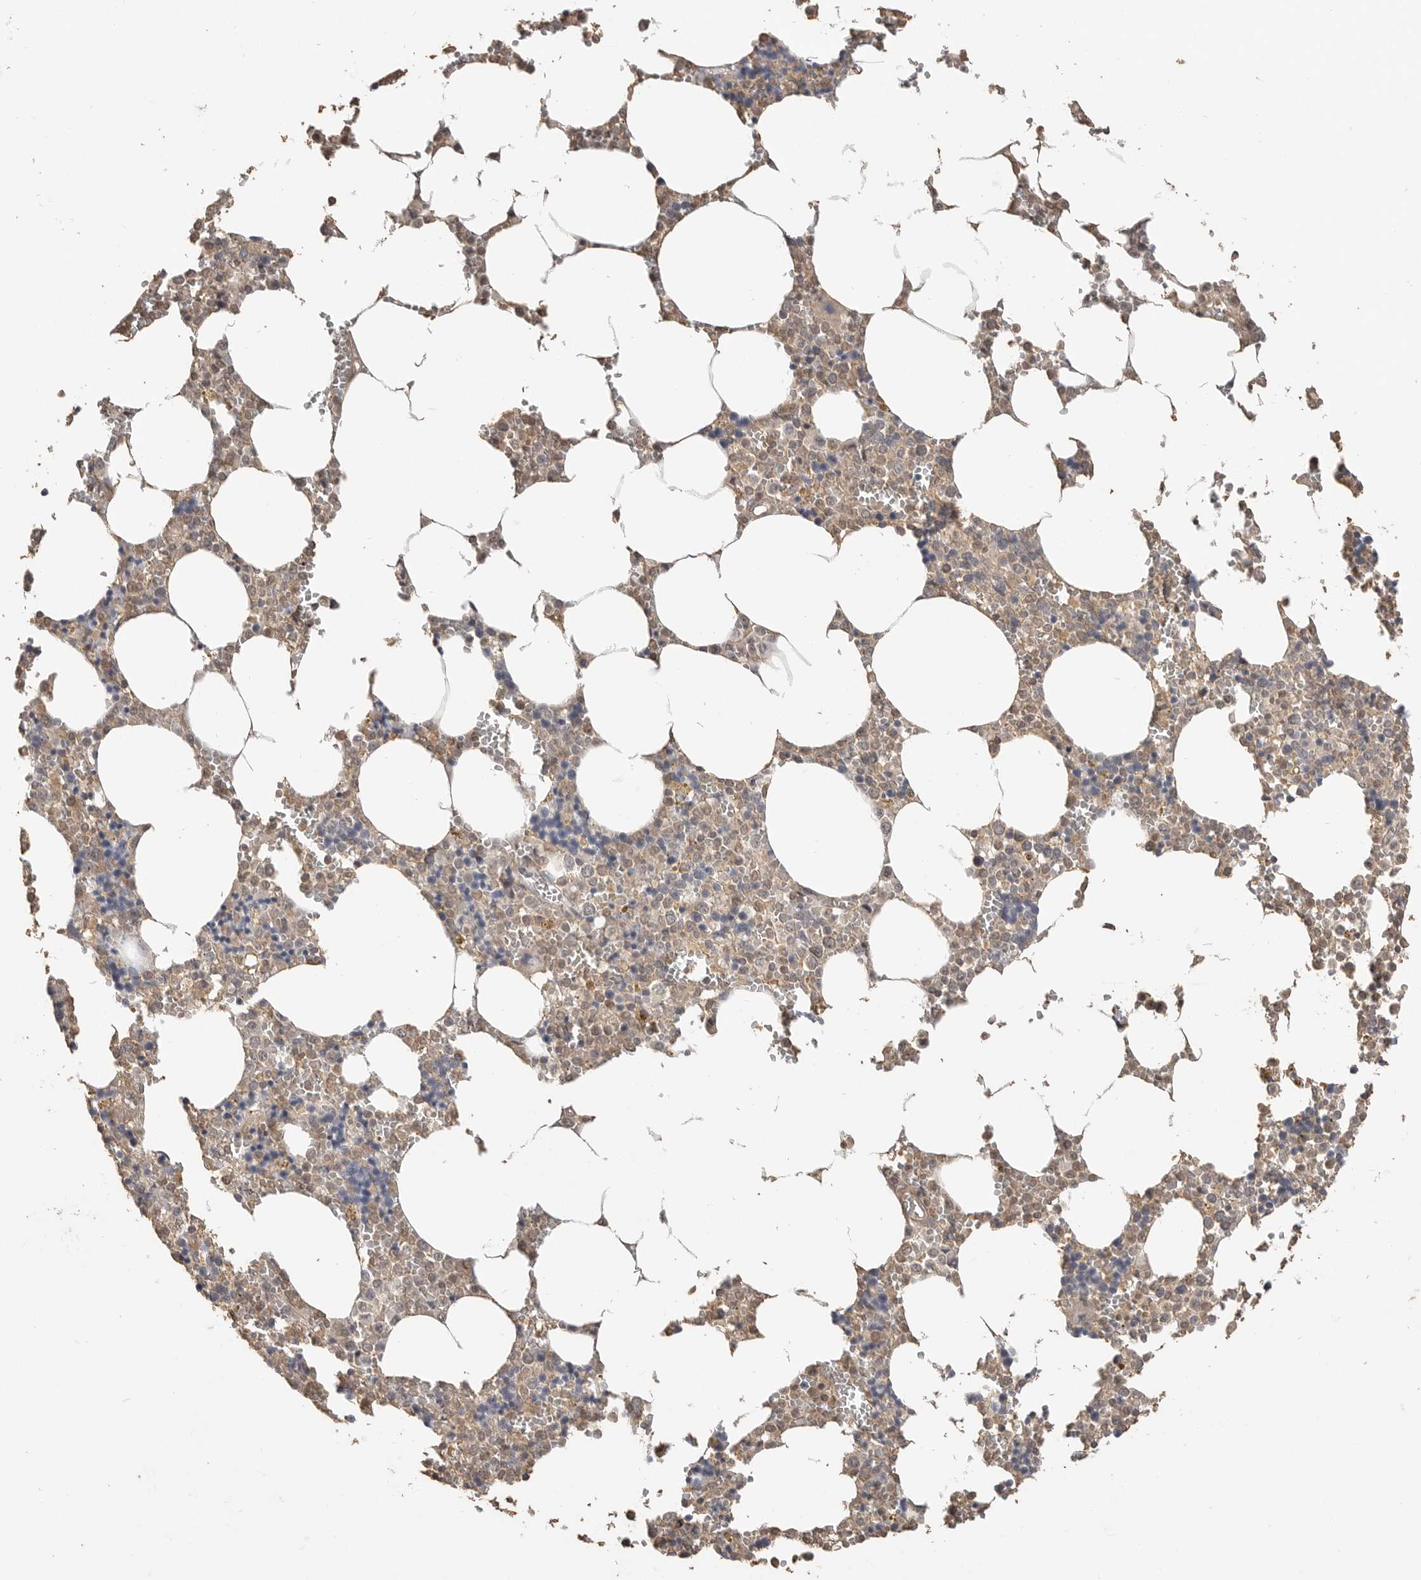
{"staining": {"intensity": "weak", "quantity": "25%-75%", "location": "nuclear"}, "tissue": "bone marrow", "cell_type": "Hematopoietic cells", "image_type": "normal", "snomed": [{"axis": "morphology", "description": "Normal tissue, NOS"}, {"axis": "topography", "description": "Bone marrow"}], "caption": "Immunohistochemical staining of normal bone marrow displays low levels of weak nuclear expression in approximately 25%-75% of hematopoietic cells. The protein of interest is shown in brown color, while the nuclei are stained blue.", "gene": "MAP2K1", "patient": {"sex": "male", "age": 70}}